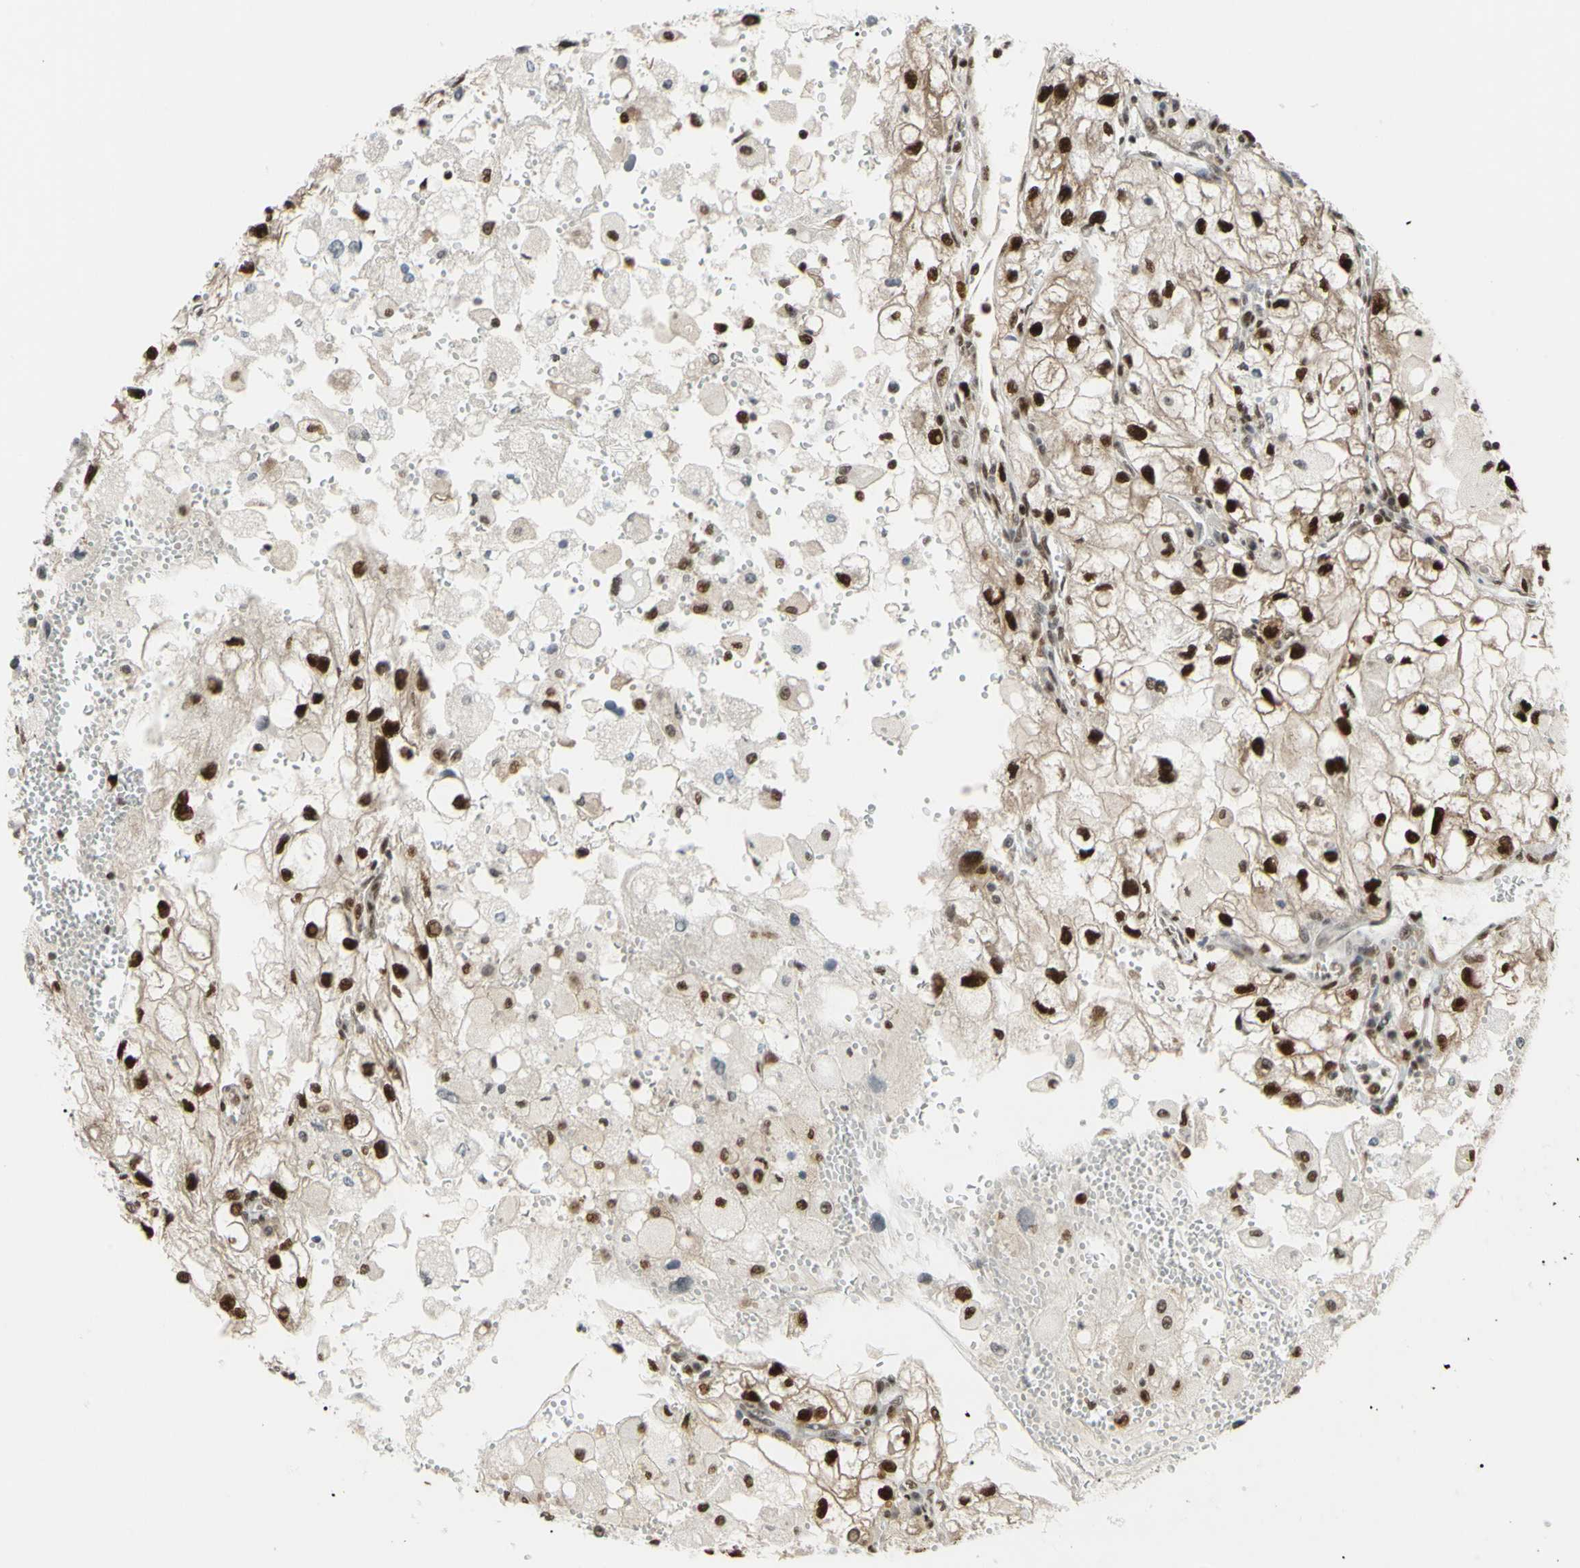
{"staining": {"intensity": "strong", "quantity": ">75%", "location": "cytoplasmic/membranous,nuclear"}, "tissue": "renal cancer", "cell_type": "Tumor cells", "image_type": "cancer", "snomed": [{"axis": "morphology", "description": "Adenocarcinoma, NOS"}, {"axis": "topography", "description": "Kidney"}], "caption": "Immunohistochemical staining of adenocarcinoma (renal) demonstrates high levels of strong cytoplasmic/membranous and nuclear protein expression in approximately >75% of tumor cells.", "gene": "FKBP5", "patient": {"sex": "female", "age": 70}}